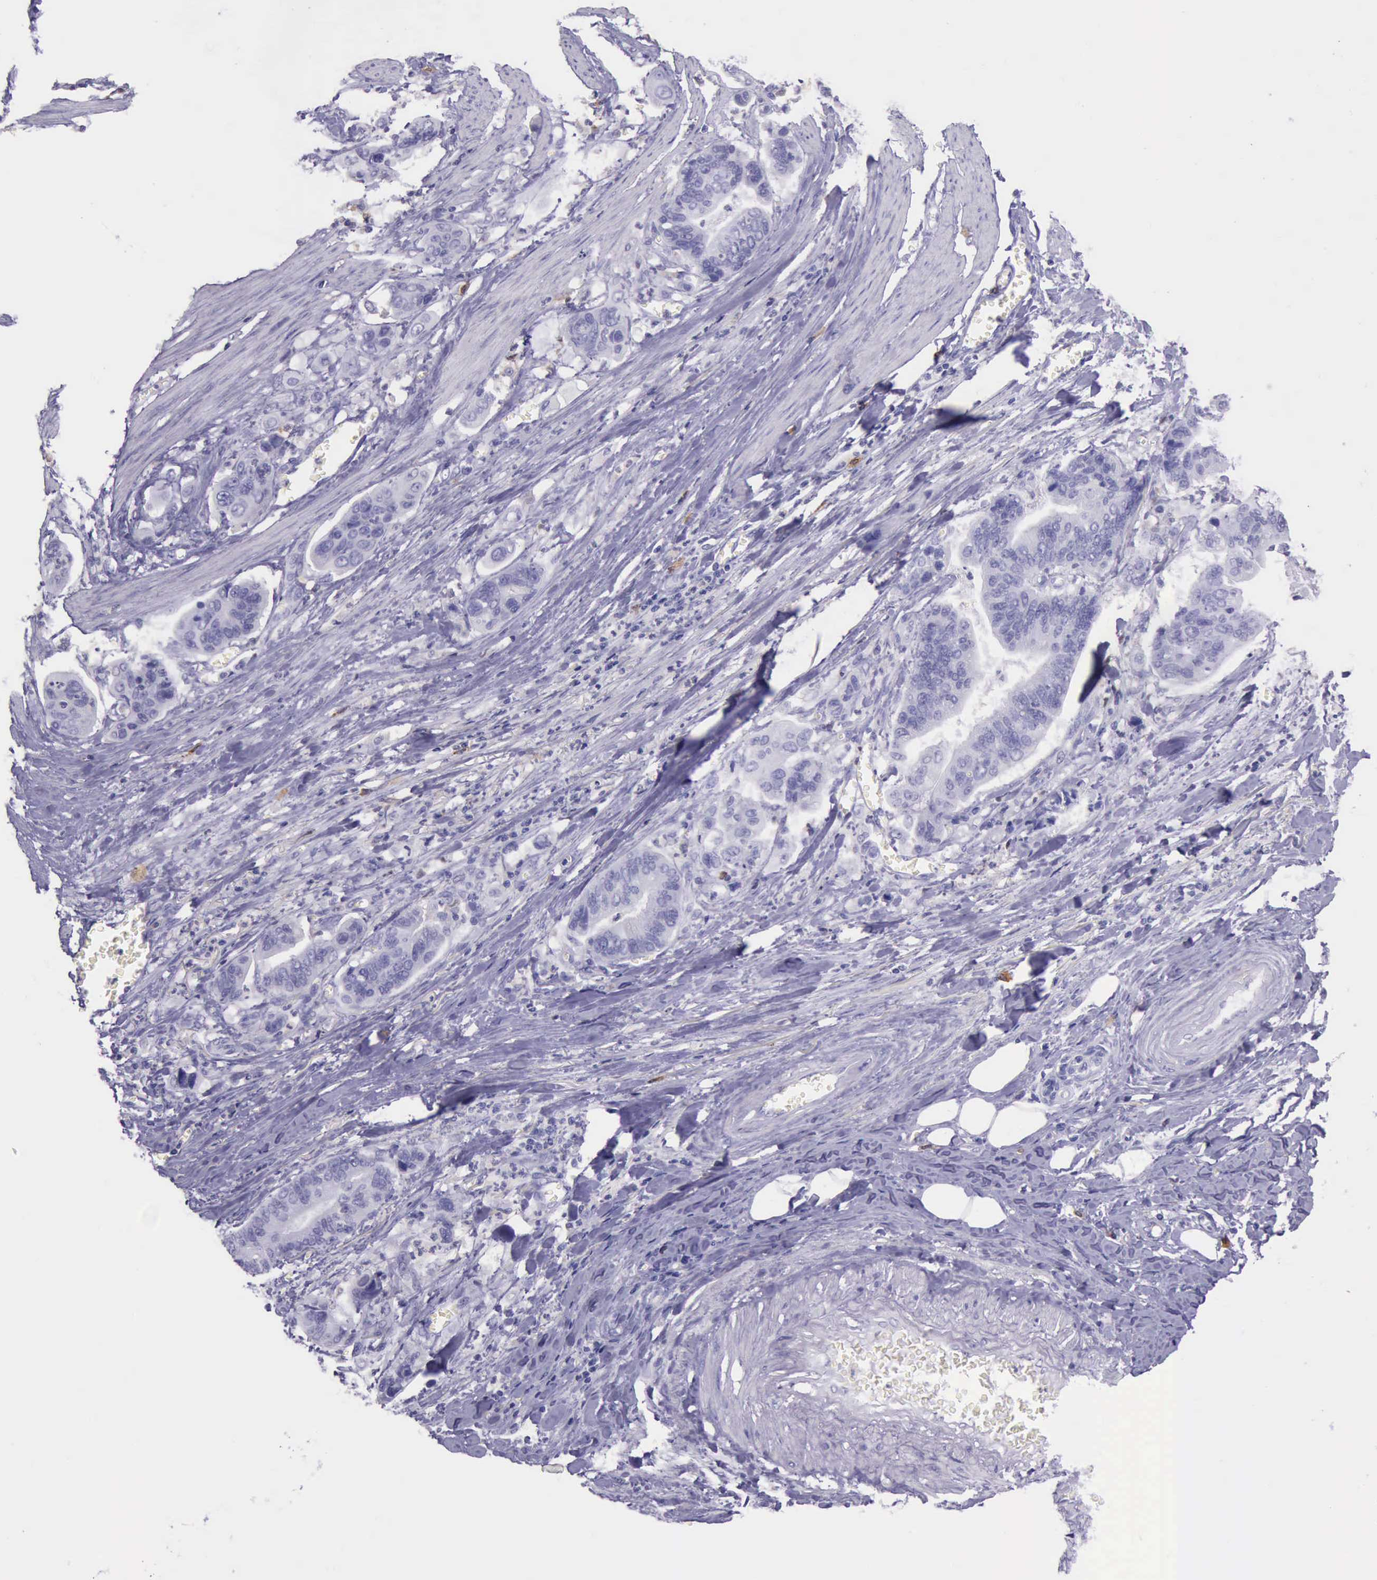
{"staining": {"intensity": "negative", "quantity": "none", "location": "none"}, "tissue": "stomach cancer", "cell_type": "Tumor cells", "image_type": "cancer", "snomed": [{"axis": "morphology", "description": "Adenocarcinoma, NOS"}, {"axis": "topography", "description": "Stomach, upper"}], "caption": "This photomicrograph is of stomach adenocarcinoma stained with immunohistochemistry (IHC) to label a protein in brown with the nuclei are counter-stained blue. There is no expression in tumor cells.", "gene": "BTK", "patient": {"sex": "male", "age": 80}}